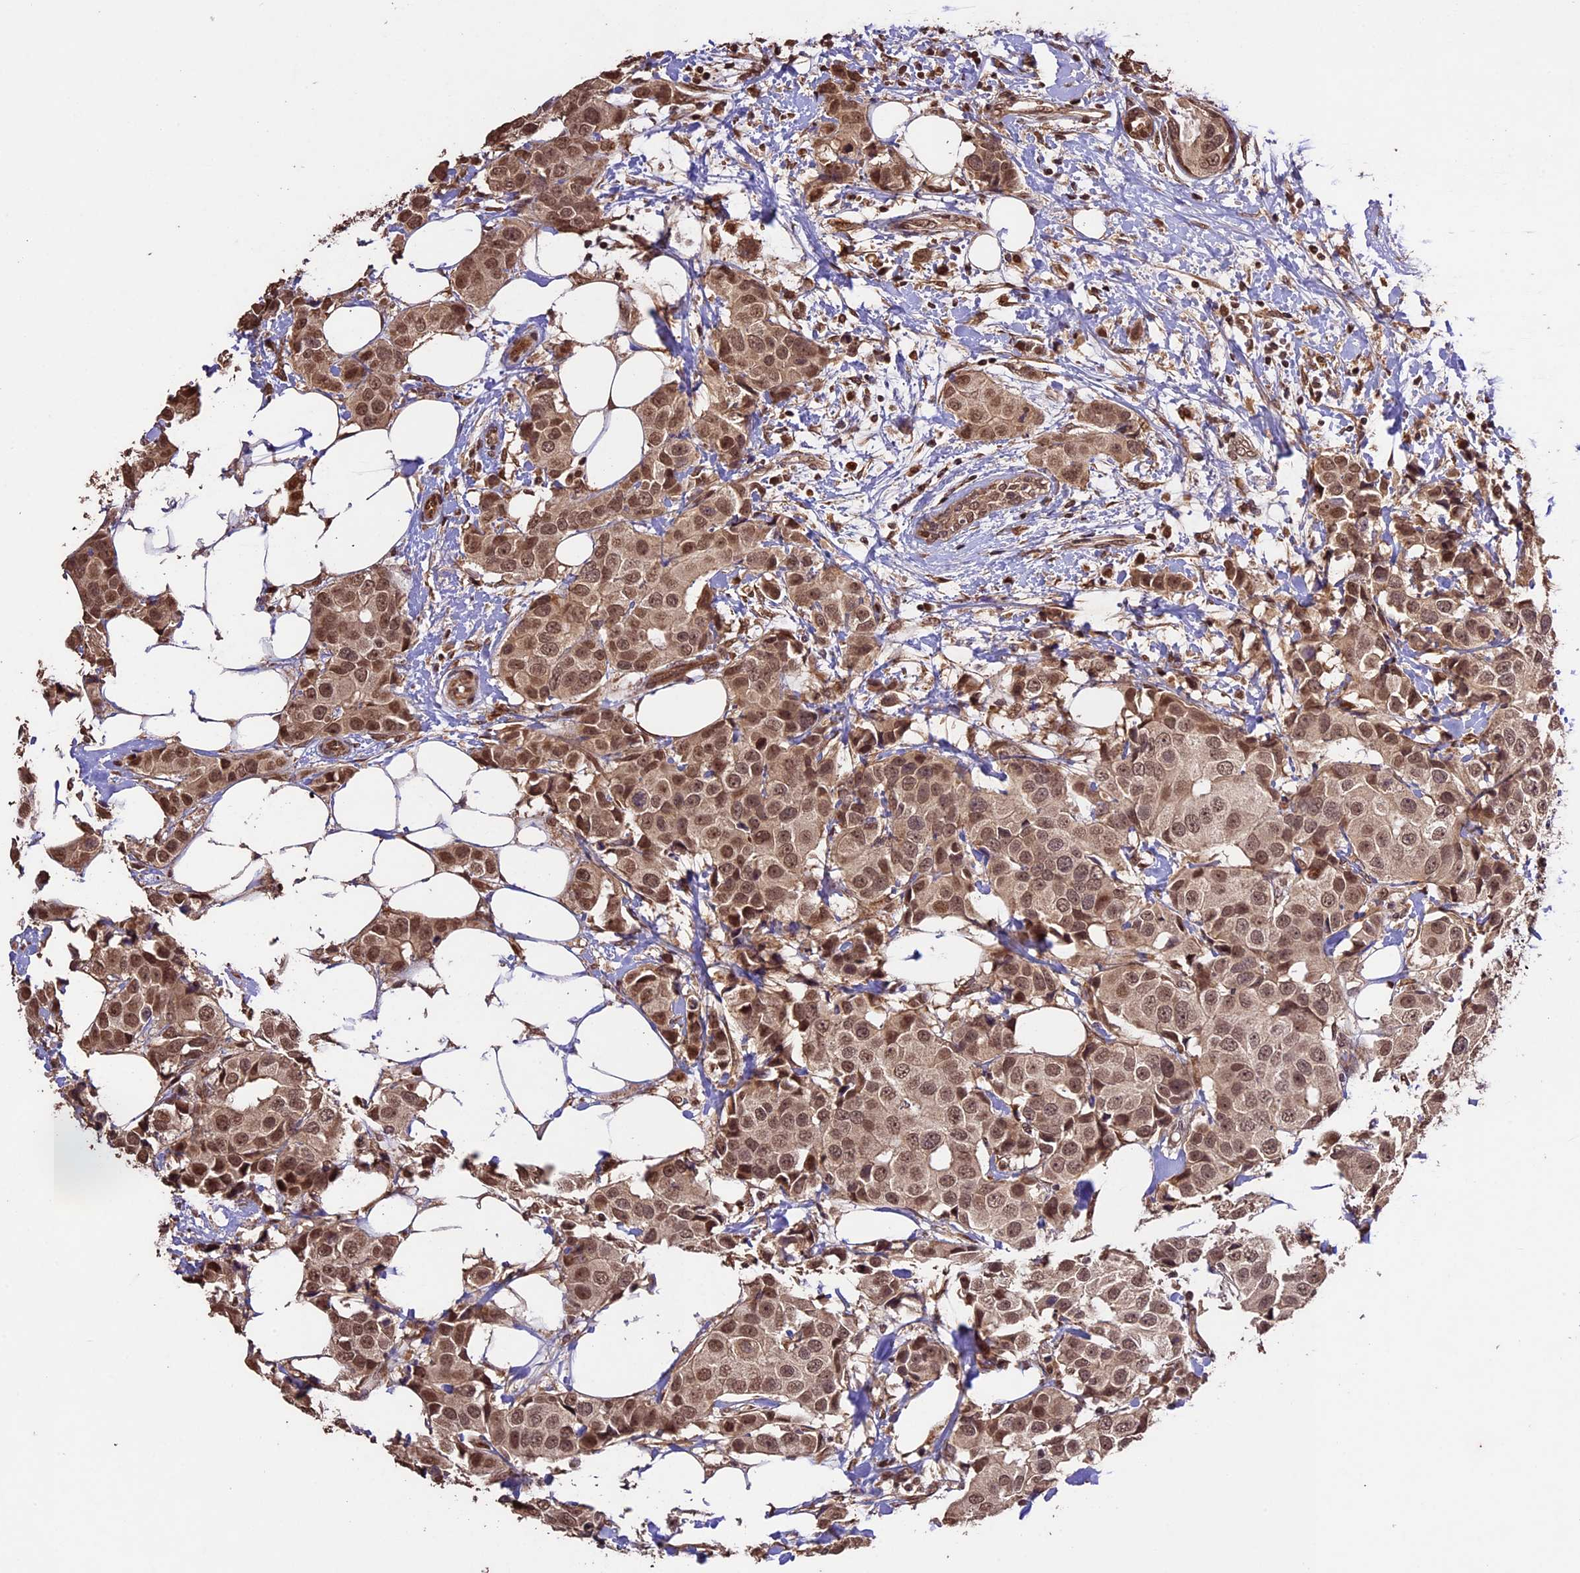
{"staining": {"intensity": "moderate", "quantity": ">75%", "location": "nuclear"}, "tissue": "breast cancer", "cell_type": "Tumor cells", "image_type": "cancer", "snomed": [{"axis": "morphology", "description": "Normal tissue, NOS"}, {"axis": "morphology", "description": "Duct carcinoma"}, {"axis": "topography", "description": "Breast"}], "caption": "Immunohistochemical staining of breast intraductal carcinoma demonstrates medium levels of moderate nuclear expression in approximately >75% of tumor cells.", "gene": "CDKN2AIP", "patient": {"sex": "female", "age": 39}}